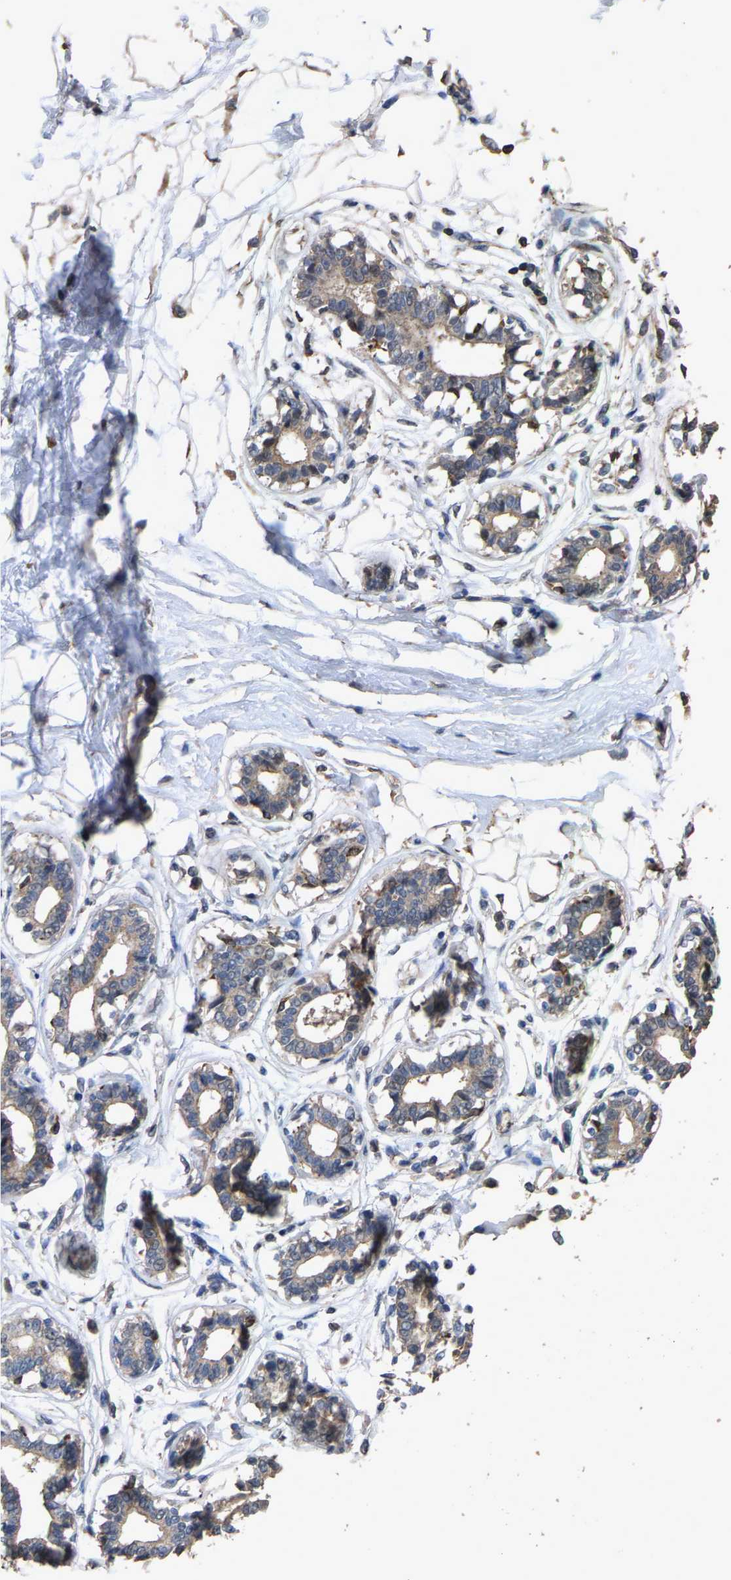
{"staining": {"intensity": "negative", "quantity": "none", "location": "none"}, "tissue": "breast", "cell_type": "Adipocytes", "image_type": "normal", "snomed": [{"axis": "morphology", "description": "Normal tissue, NOS"}, {"axis": "topography", "description": "Breast"}], "caption": "A high-resolution photomicrograph shows immunohistochemistry staining of benign breast, which shows no significant staining in adipocytes.", "gene": "TDRKH", "patient": {"sex": "female", "age": 45}}